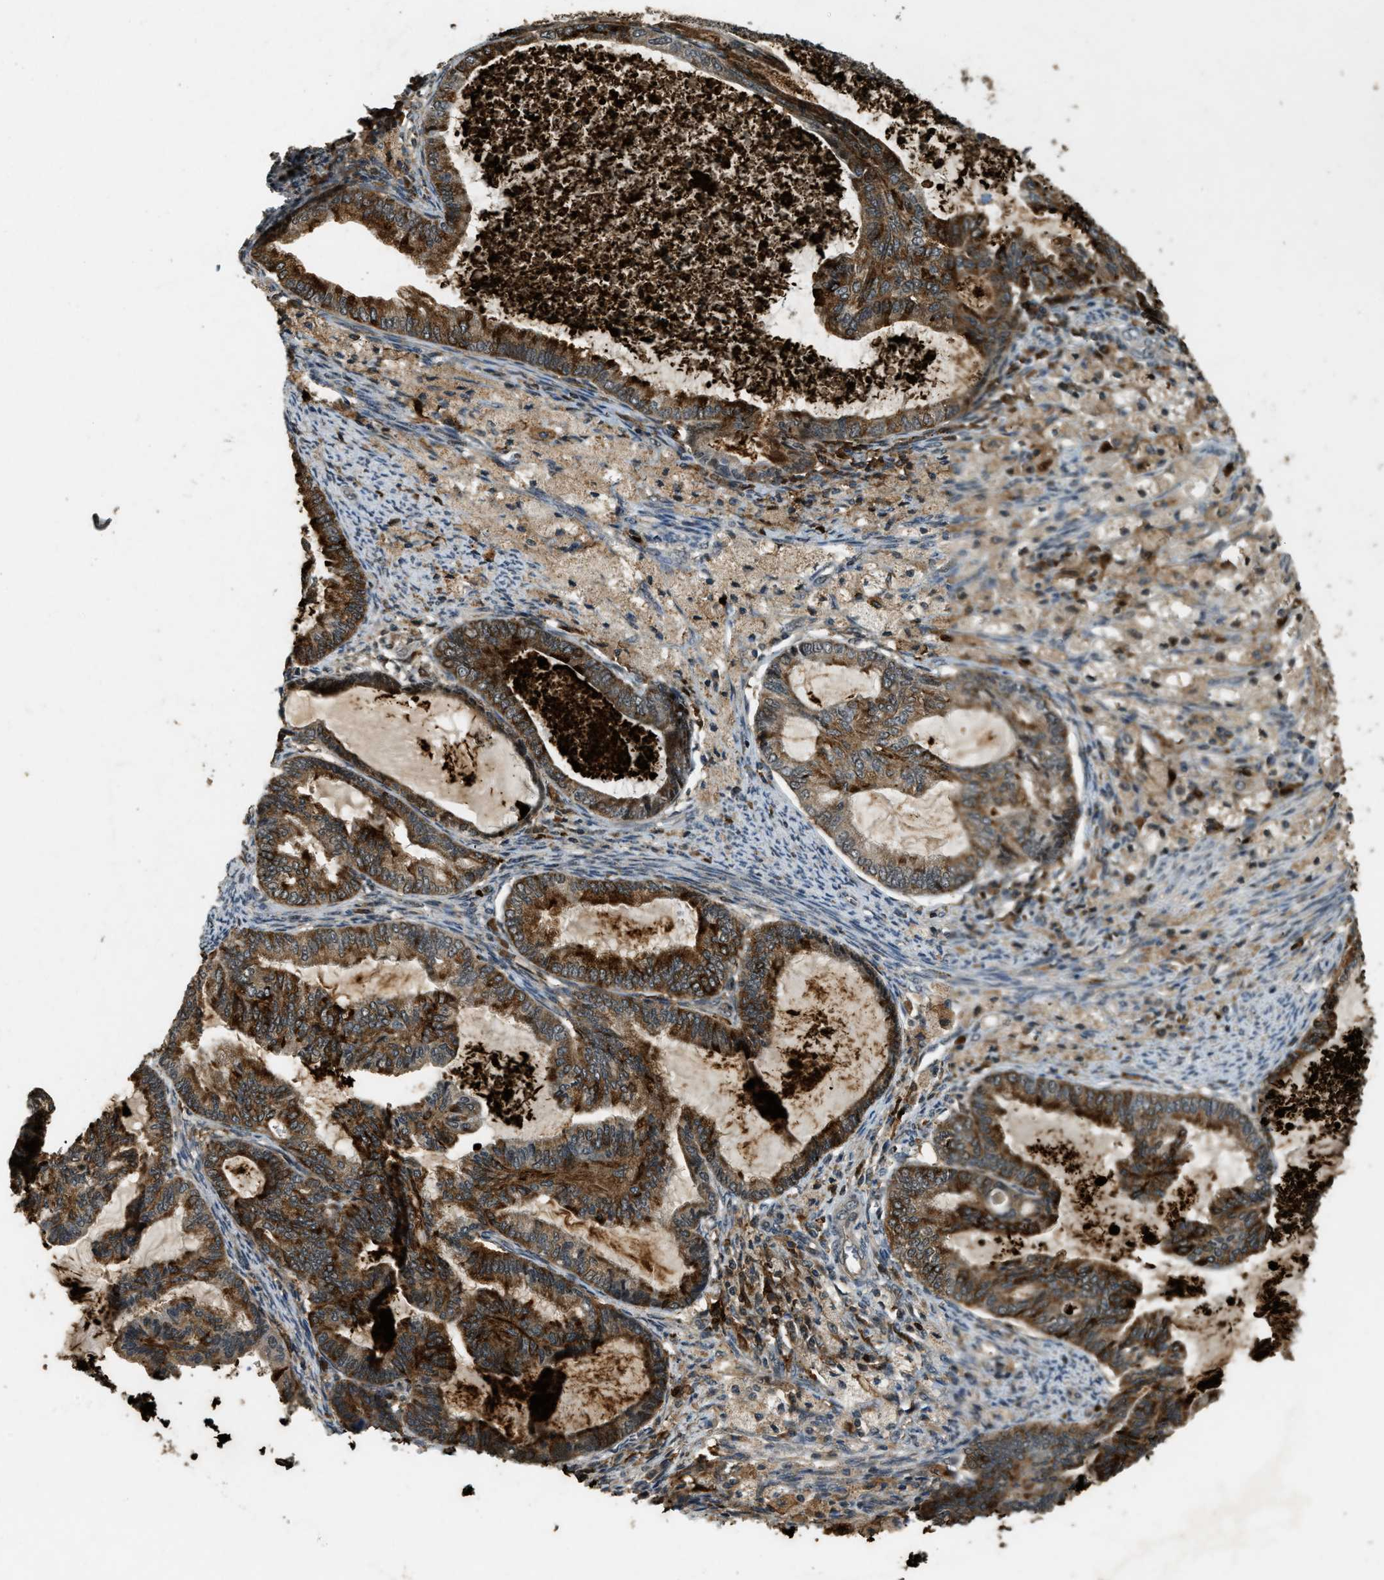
{"staining": {"intensity": "strong", "quantity": ">75%", "location": "cytoplasmic/membranous"}, "tissue": "cervical cancer", "cell_type": "Tumor cells", "image_type": "cancer", "snomed": [{"axis": "morphology", "description": "Normal tissue, NOS"}, {"axis": "morphology", "description": "Adenocarcinoma, NOS"}, {"axis": "topography", "description": "Cervix"}, {"axis": "topography", "description": "Endometrium"}], "caption": "This is an image of IHC staining of cervical adenocarcinoma, which shows strong positivity in the cytoplasmic/membranous of tumor cells.", "gene": "RNF141", "patient": {"sex": "female", "age": 86}}